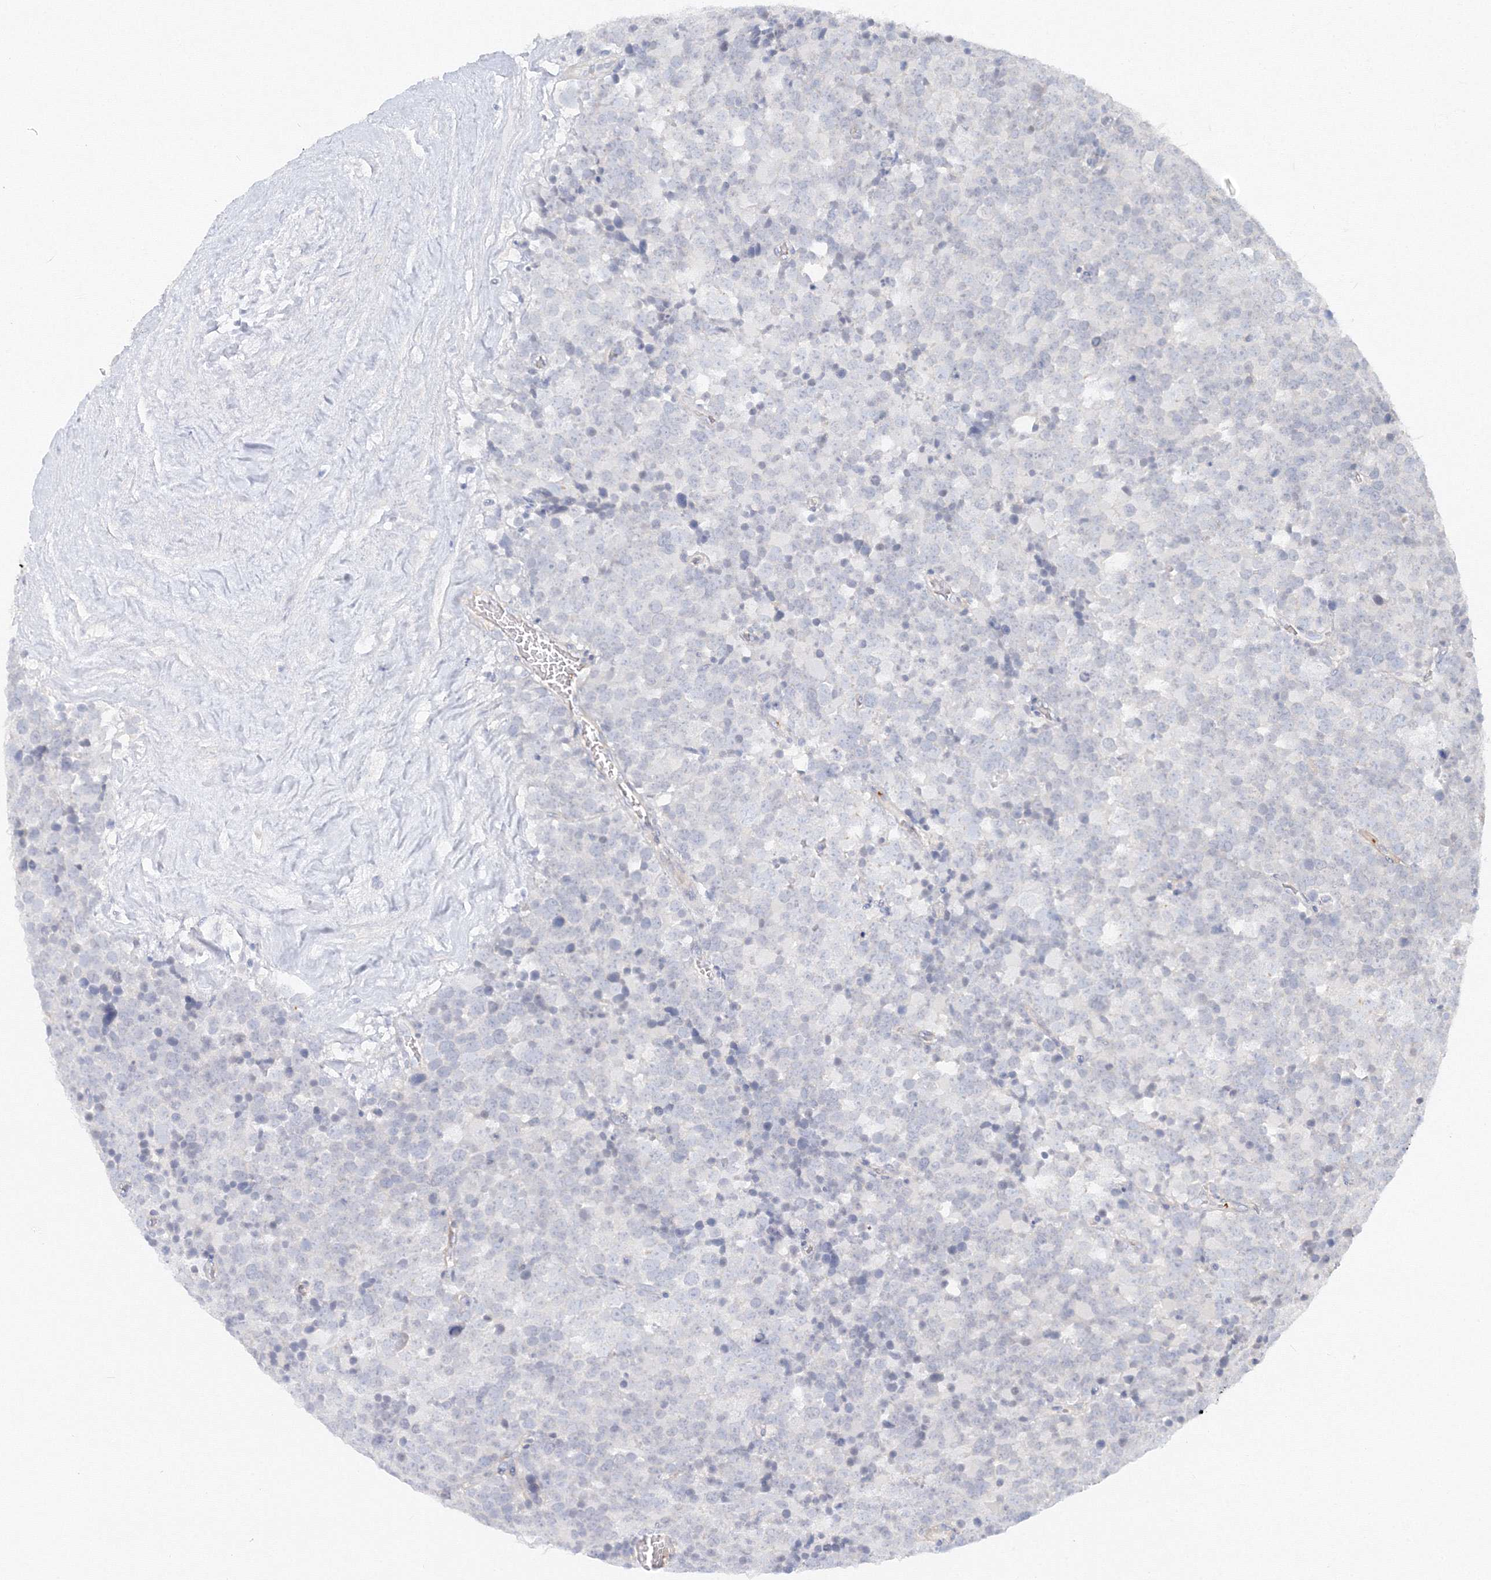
{"staining": {"intensity": "negative", "quantity": "none", "location": "none"}, "tissue": "testis cancer", "cell_type": "Tumor cells", "image_type": "cancer", "snomed": [{"axis": "morphology", "description": "Seminoma, NOS"}, {"axis": "topography", "description": "Testis"}], "caption": "Immunohistochemistry (IHC) histopathology image of human testis cancer (seminoma) stained for a protein (brown), which reveals no expression in tumor cells.", "gene": "MMRN1", "patient": {"sex": "male", "age": 71}}